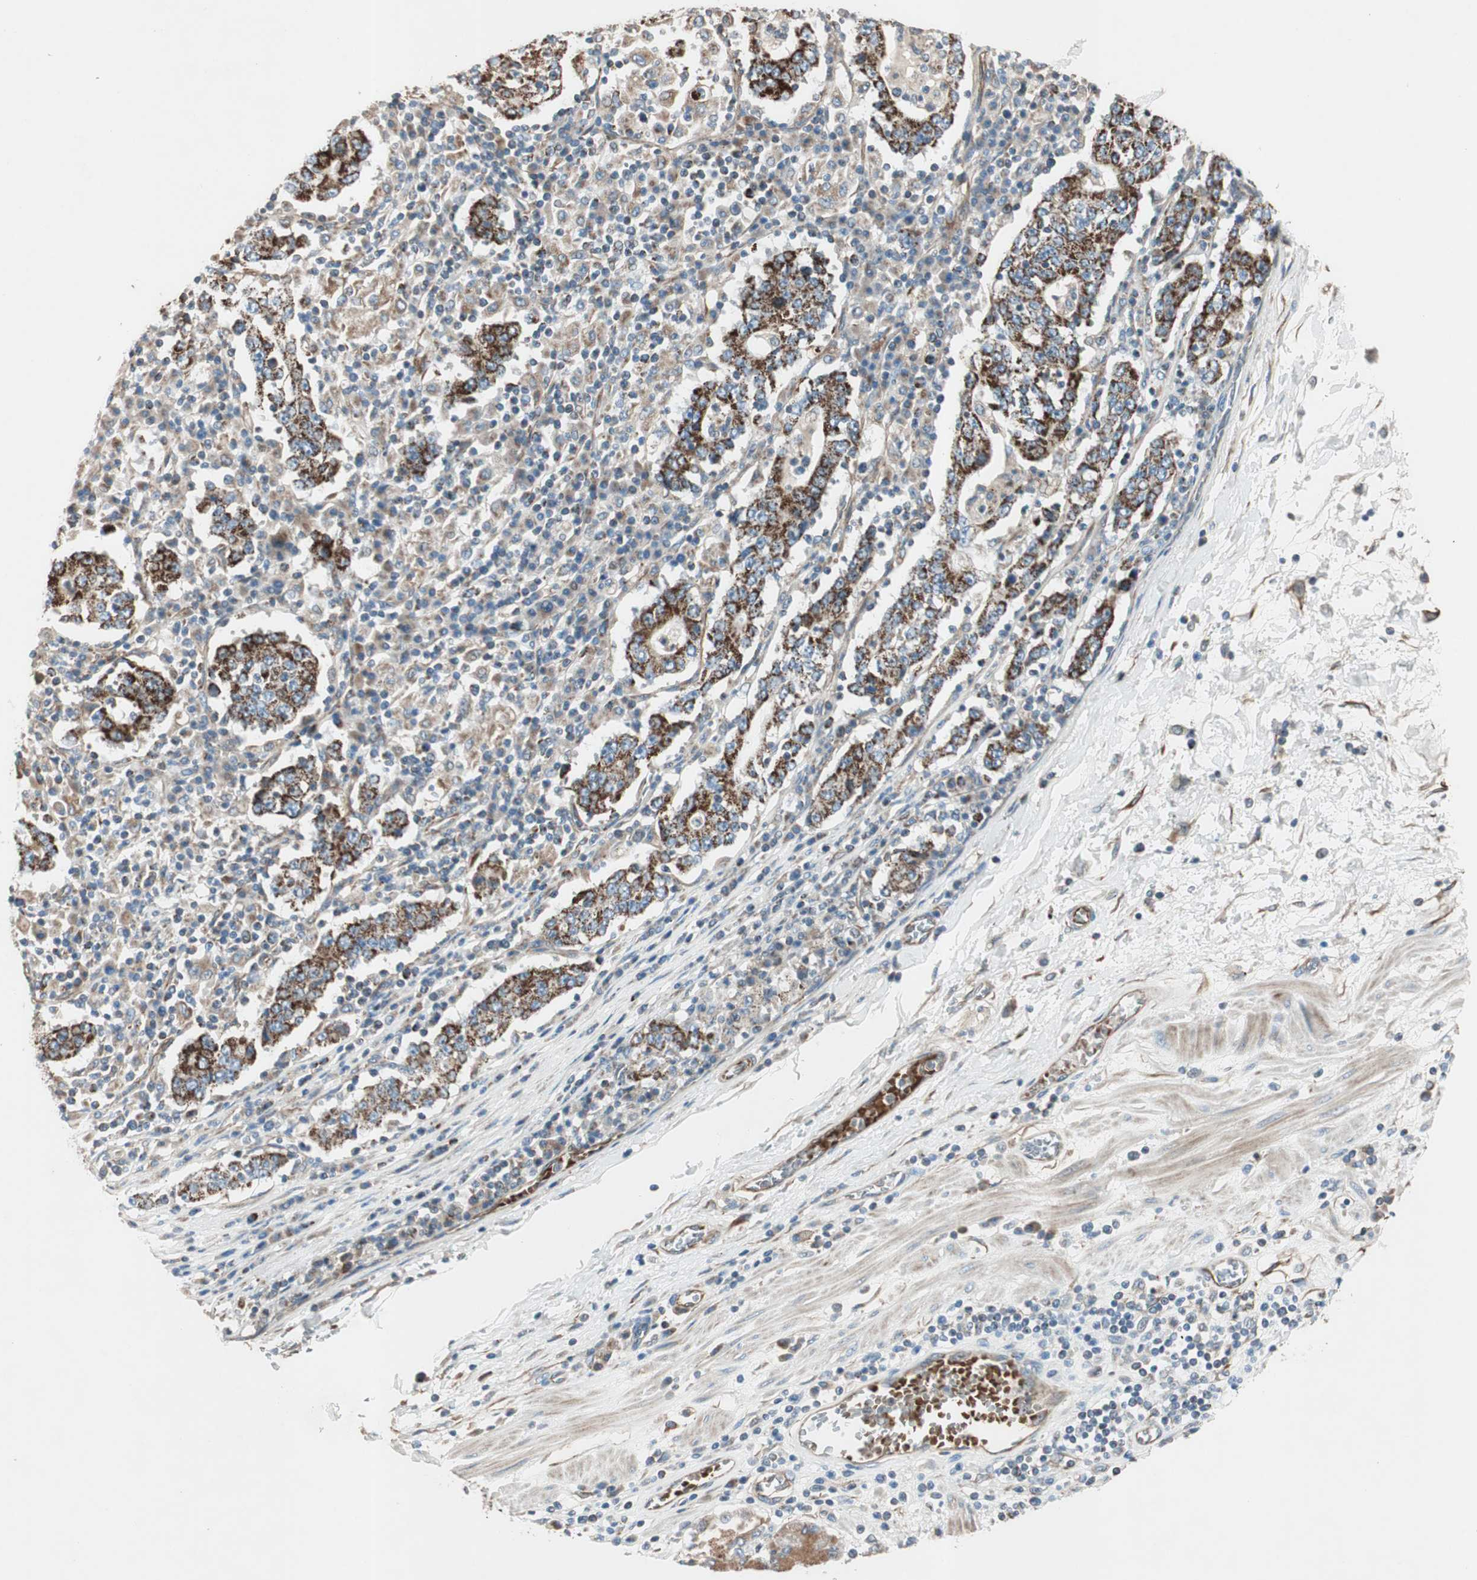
{"staining": {"intensity": "moderate", "quantity": ">75%", "location": "cytoplasmic/membranous"}, "tissue": "stomach cancer", "cell_type": "Tumor cells", "image_type": "cancer", "snomed": [{"axis": "morphology", "description": "Normal tissue, NOS"}, {"axis": "morphology", "description": "Adenocarcinoma, NOS"}, {"axis": "topography", "description": "Stomach, upper"}, {"axis": "topography", "description": "Stomach"}], "caption": "The immunohistochemical stain shows moderate cytoplasmic/membranous positivity in tumor cells of stomach cancer tissue.", "gene": "SRCIN1", "patient": {"sex": "male", "age": 59}}